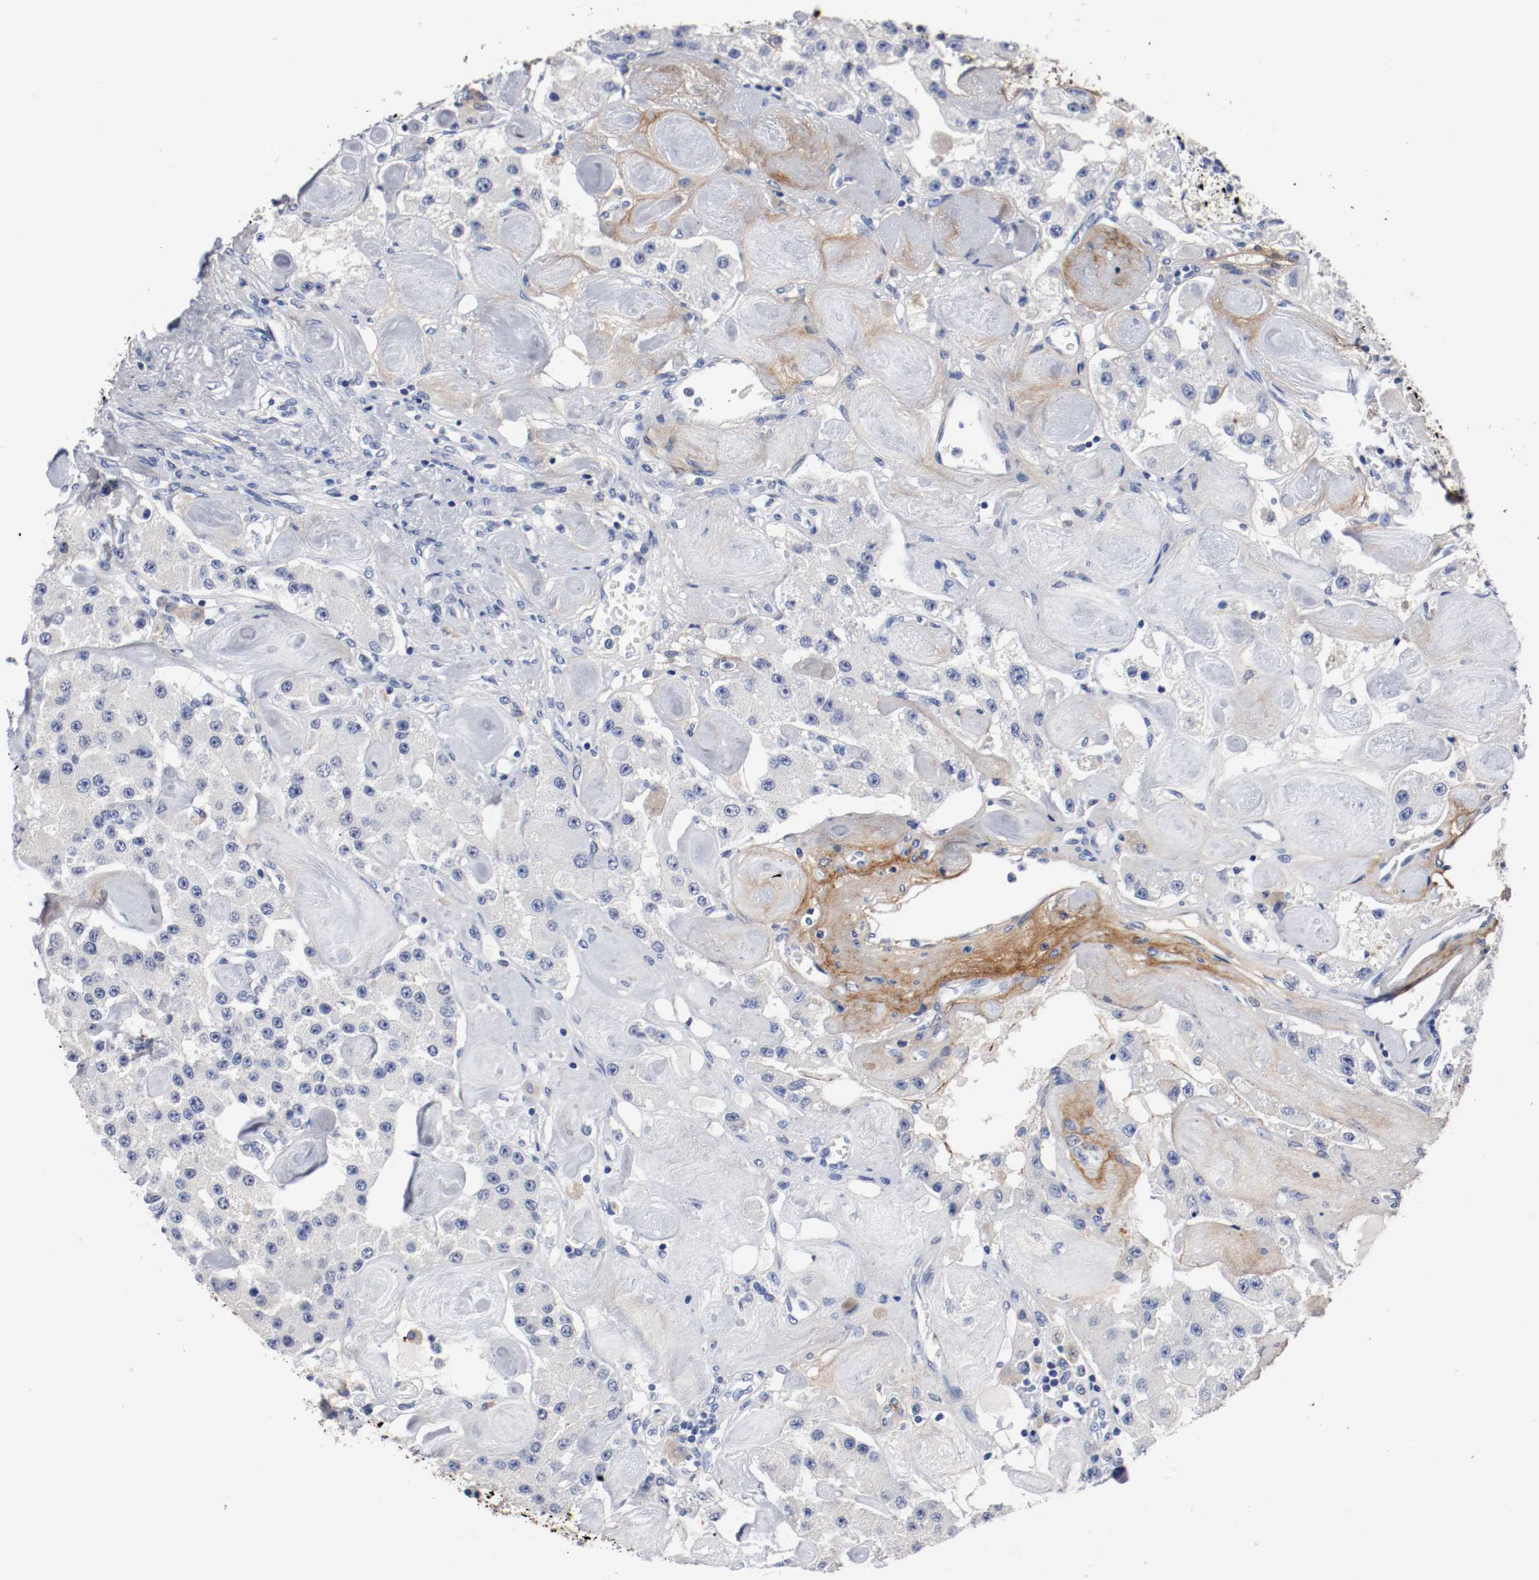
{"staining": {"intensity": "negative", "quantity": "none", "location": "none"}, "tissue": "carcinoid", "cell_type": "Tumor cells", "image_type": "cancer", "snomed": [{"axis": "morphology", "description": "Carcinoid, malignant, NOS"}, {"axis": "topography", "description": "Pancreas"}], "caption": "This is an immunohistochemistry (IHC) micrograph of human carcinoid. There is no positivity in tumor cells.", "gene": "TNC", "patient": {"sex": "male", "age": 41}}